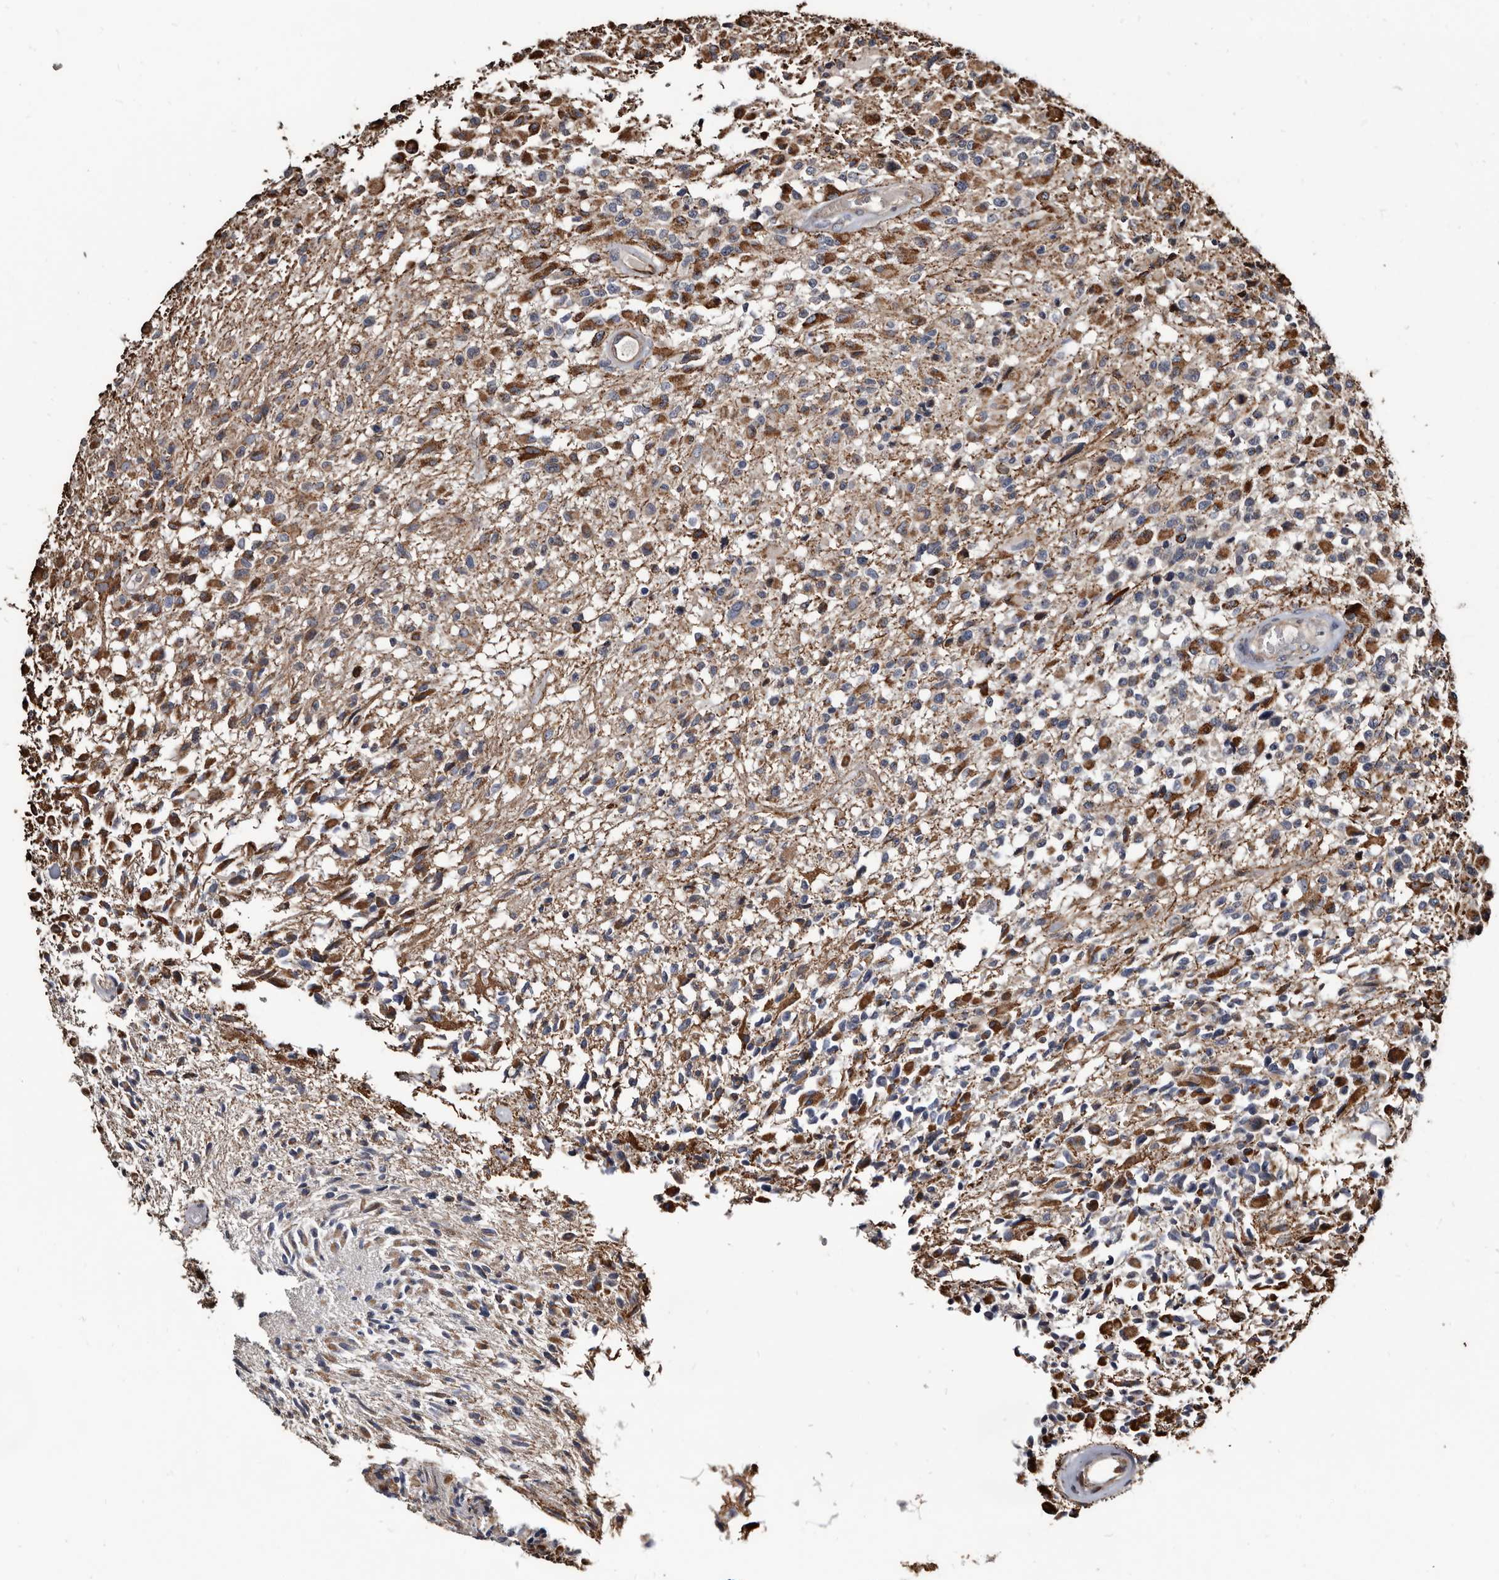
{"staining": {"intensity": "moderate", "quantity": "25%-75%", "location": "cytoplasmic/membranous"}, "tissue": "glioma", "cell_type": "Tumor cells", "image_type": "cancer", "snomed": [{"axis": "morphology", "description": "Glioma, malignant, High grade"}, {"axis": "morphology", "description": "Glioblastoma, NOS"}, {"axis": "topography", "description": "Brain"}], "caption": "Immunohistochemical staining of human glioma exhibits moderate cytoplasmic/membranous protein staining in approximately 25%-75% of tumor cells. (brown staining indicates protein expression, while blue staining denotes nuclei).", "gene": "CTSA", "patient": {"sex": "male", "age": 60}}